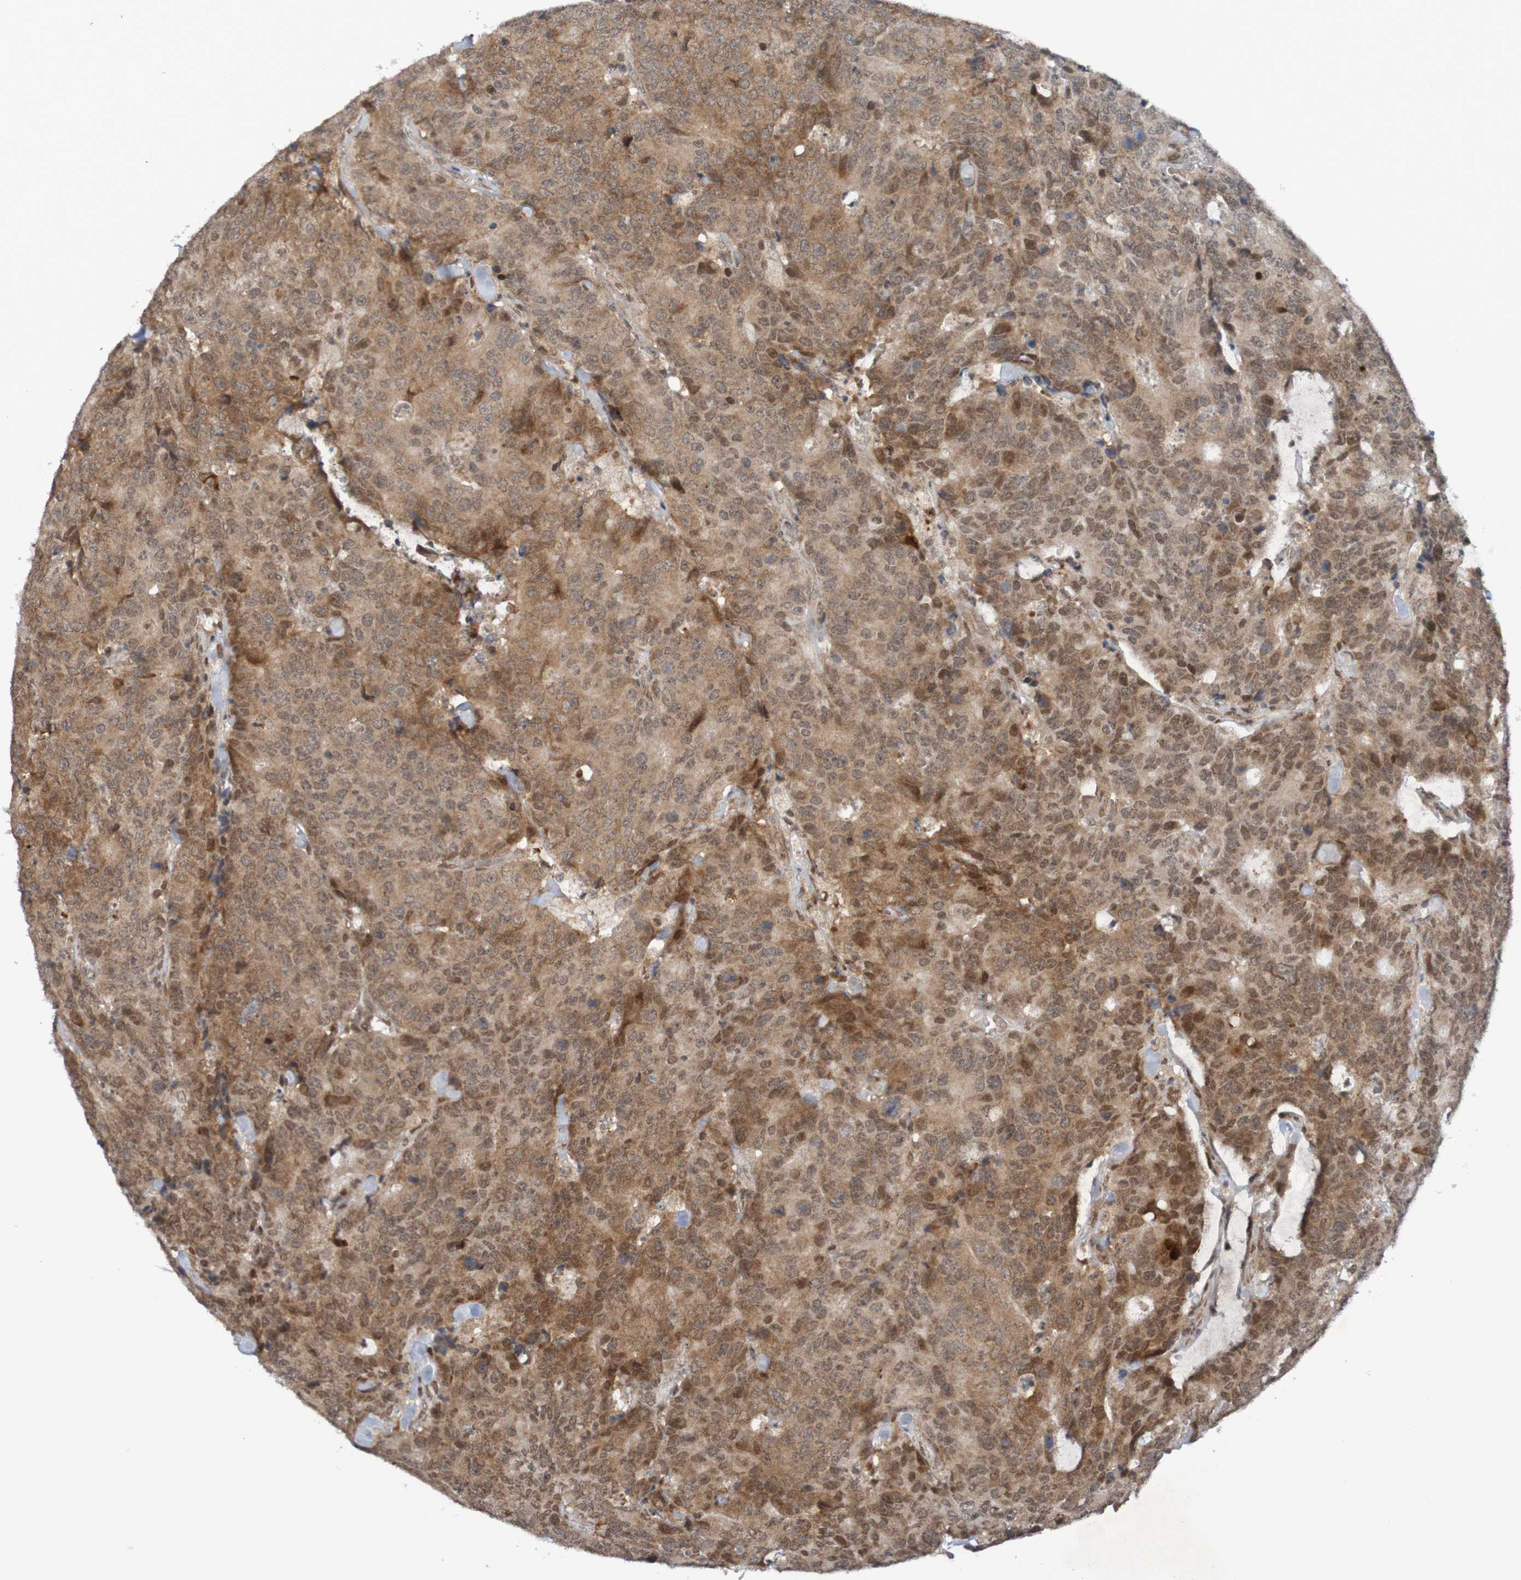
{"staining": {"intensity": "moderate", "quantity": ">75%", "location": "cytoplasmic/membranous,nuclear"}, "tissue": "colorectal cancer", "cell_type": "Tumor cells", "image_type": "cancer", "snomed": [{"axis": "morphology", "description": "Adenocarcinoma, NOS"}, {"axis": "topography", "description": "Colon"}], "caption": "A brown stain shows moderate cytoplasmic/membranous and nuclear expression of a protein in adenocarcinoma (colorectal) tumor cells. (Brightfield microscopy of DAB IHC at high magnification).", "gene": "ITLN1", "patient": {"sex": "female", "age": 86}}